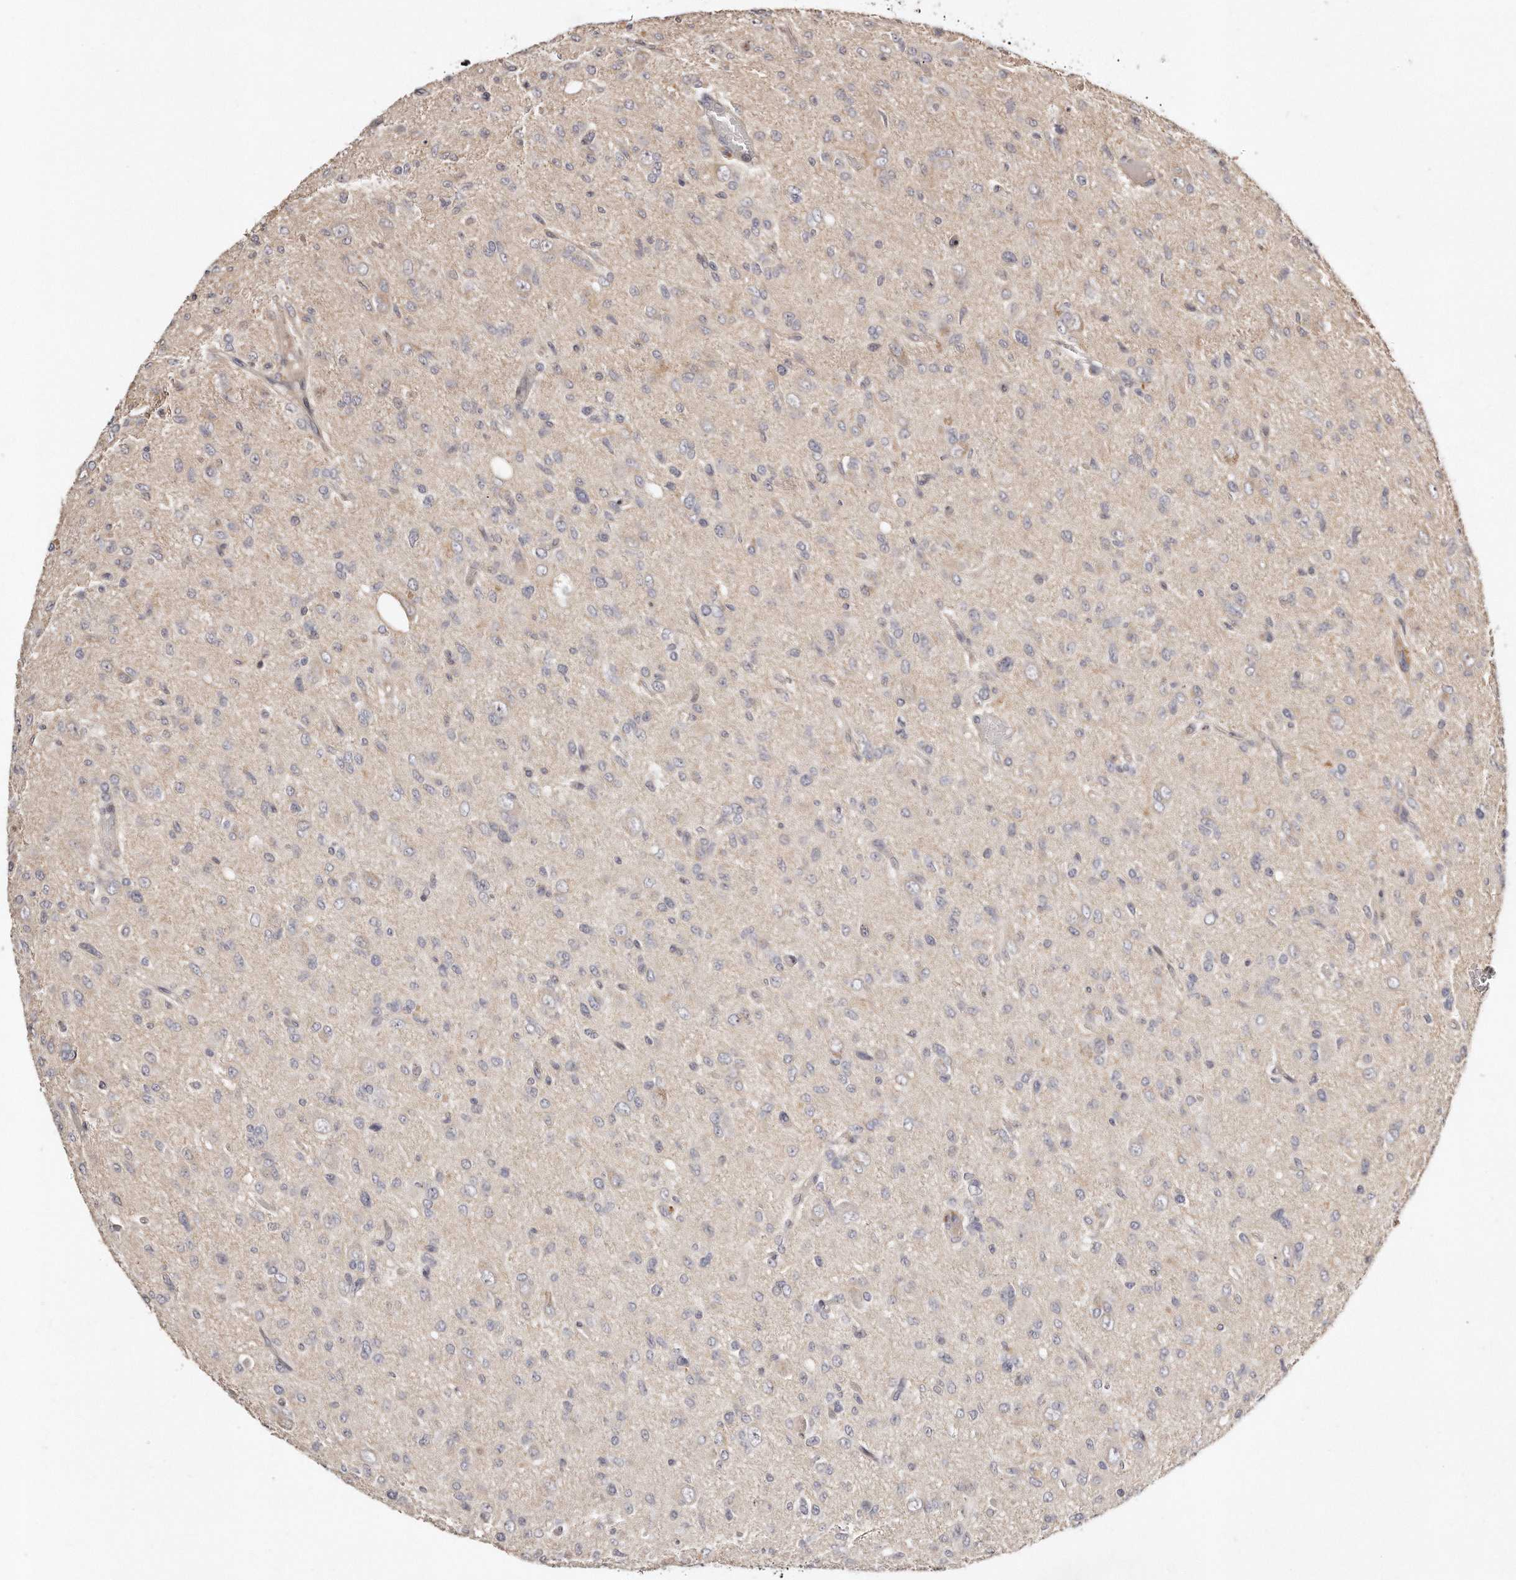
{"staining": {"intensity": "negative", "quantity": "none", "location": "none"}, "tissue": "glioma", "cell_type": "Tumor cells", "image_type": "cancer", "snomed": [{"axis": "morphology", "description": "Glioma, malignant, High grade"}, {"axis": "topography", "description": "Brain"}], "caption": "Immunohistochemical staining of malignant glioma (high-grade) displays no significant staining in tumor cells. (Immunohistochemistry, brightfield microscopy, high magnification).", "gene": "CASZ1", "patient": {"sex": "female", "age": 59}}